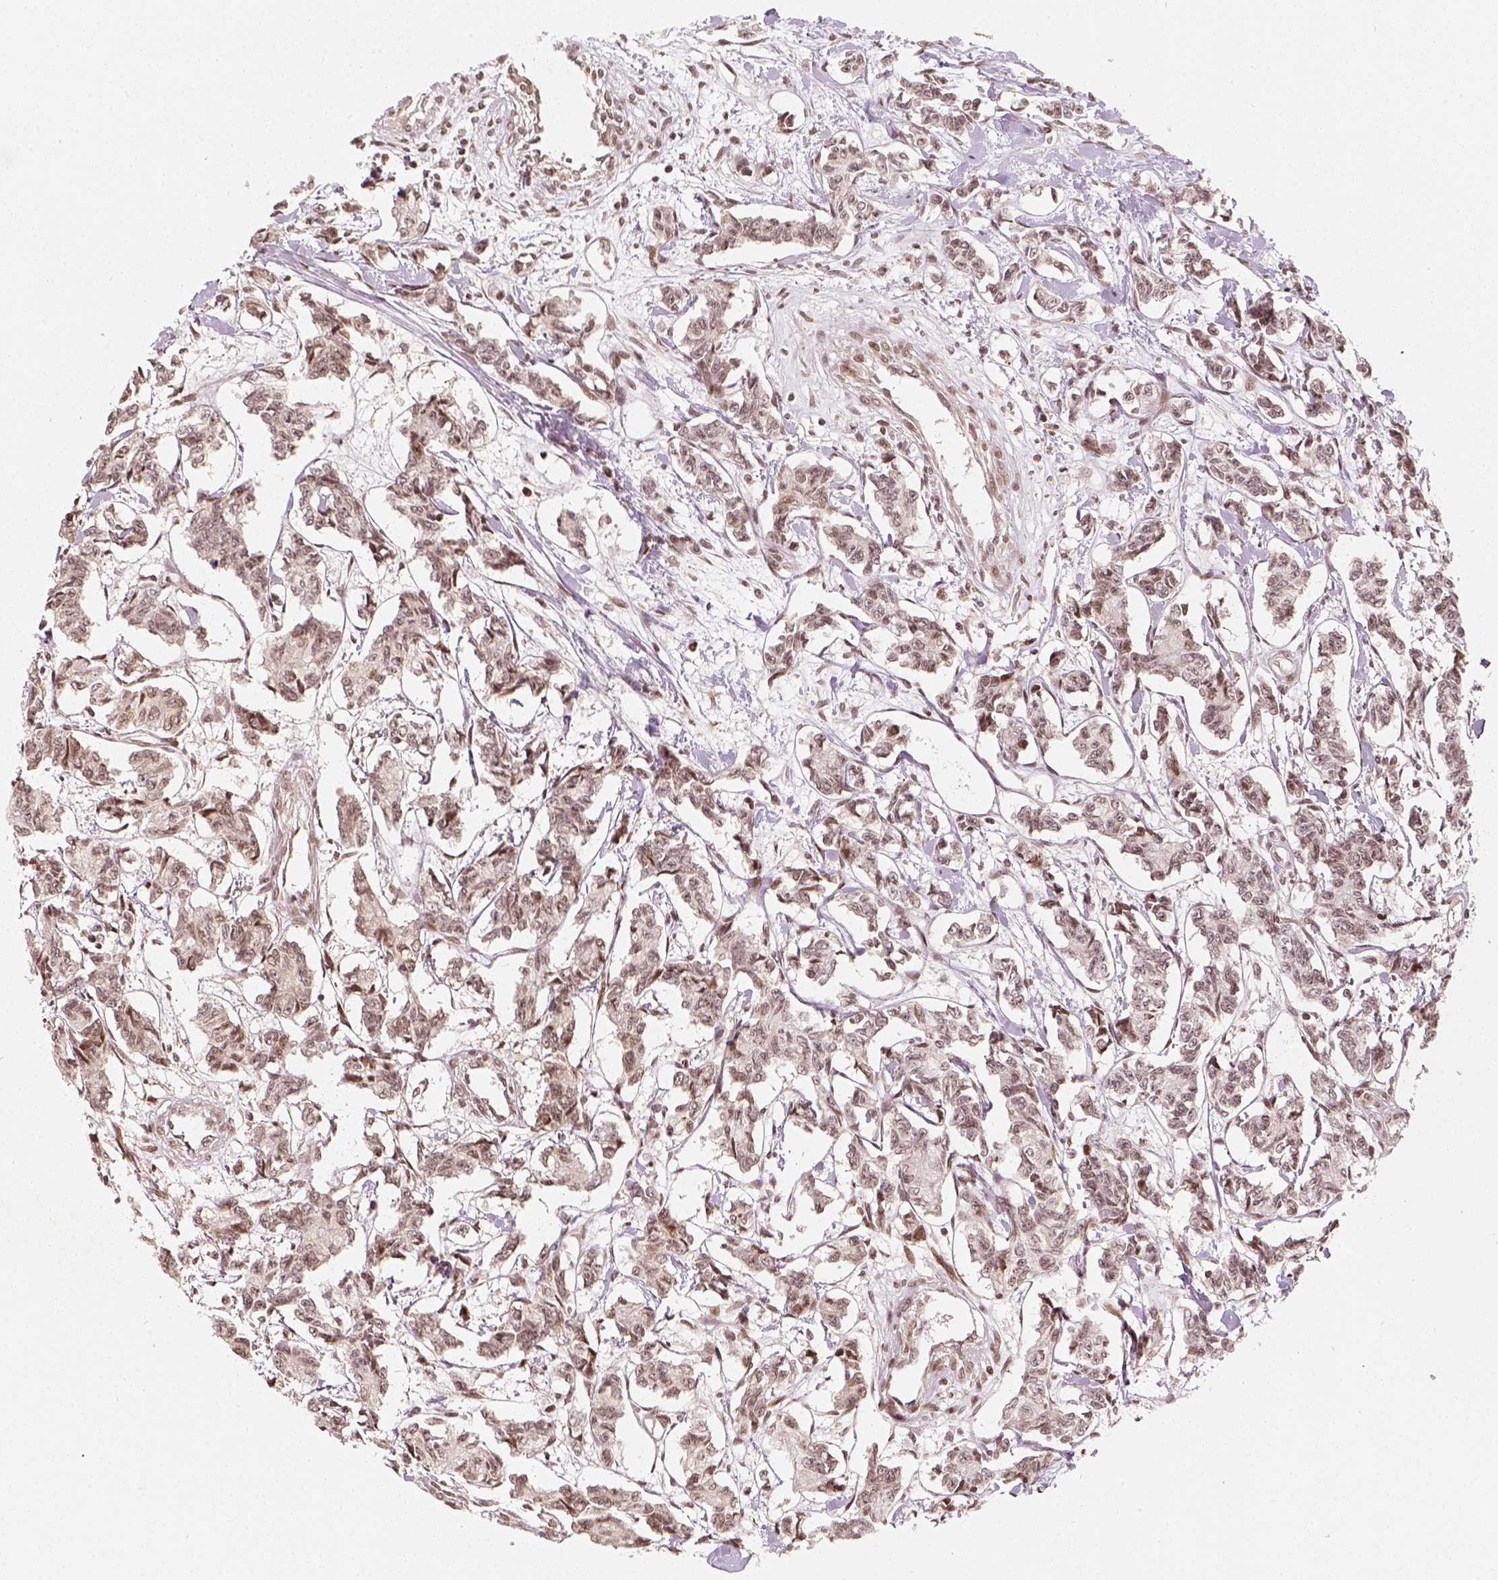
{"staining": {"intensity": "weak", "quantity": ">75%", "location": "nuclear"}, "tissue": "carcinoid", "cell_type": "Tumor cells", "image_type": "cancer", "snomed": [{"axis": "morphology", "description": "Carcinoid, malignant, NOS"}, {"axis": "topography", "description": "Kidney"}], "caption": "DAB (3,3'-diaminobenzidine) immunohistochemical staining of carcinoid (malignant) displays weak nuclear protein positivity in about >75% of tumor cells.", "gene": "ZMAT3", "patient": {"sex": "female", "age": 41}}